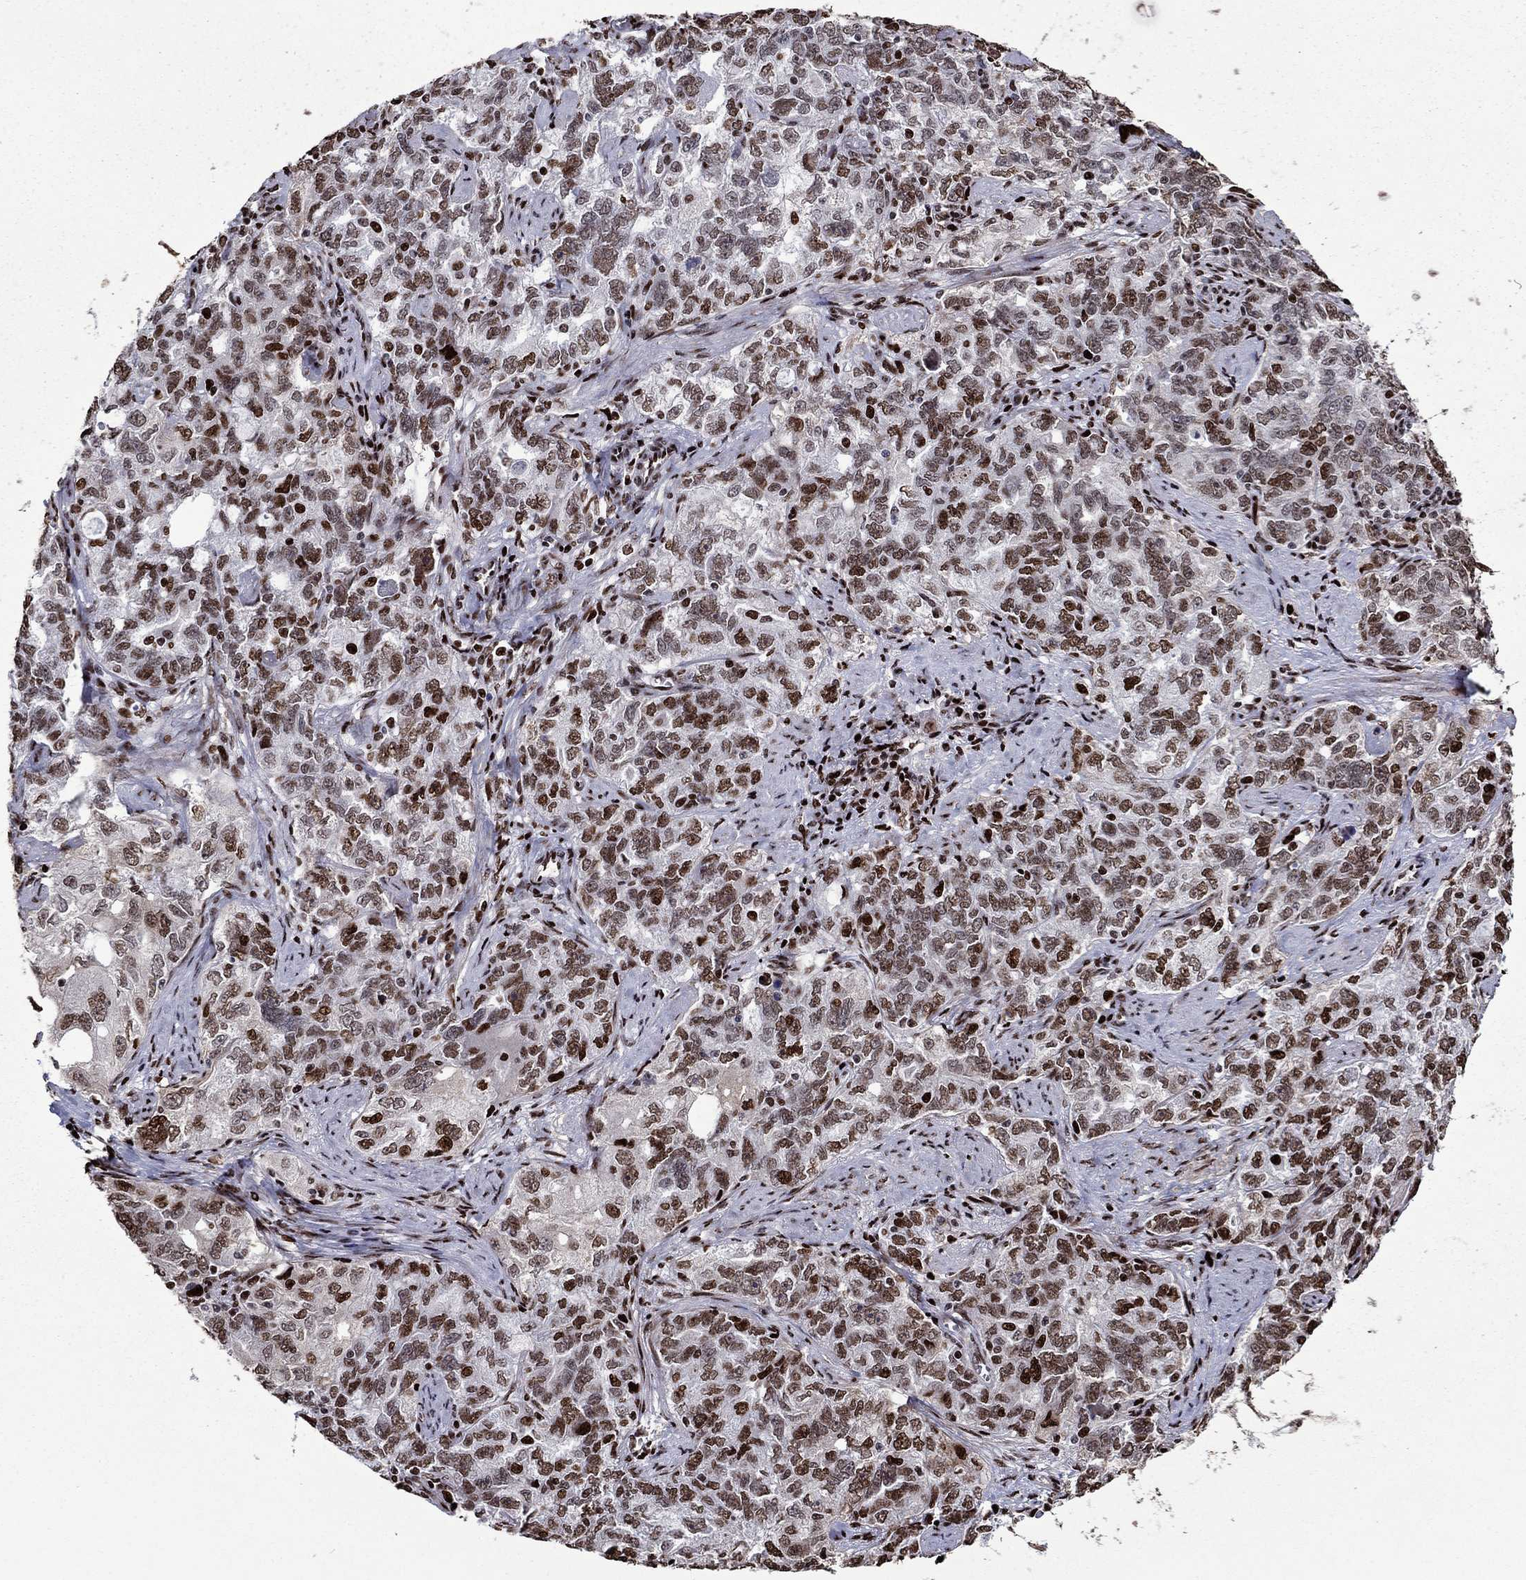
{"staining": {"intensity": "moderate", "quantity": ">75%", "location": "nuclear"}, "tissue": "ovarian cancer", "cell_type": "Tumor cells", "image_type": "cancer", "snomed": [{"axis": "morphology", "description": "Cystadenocarcinoma, serous, NOS"}, {"axis": "topography", "description": "Ovary"}], "caption": "Immunohistochemistry (IHC) (DAB (3,3'-diaminobenzidine)) staining of serous cystadenocarcinoma (ovarian) exhibits moderate nuclear protein positivity in approximately >75% of tumor cells. (DAB IHC, brown staining for protein, blue staining for nuclei).", "gene": "LIMK1", "patient": {"sex": "female", "age": 51}}